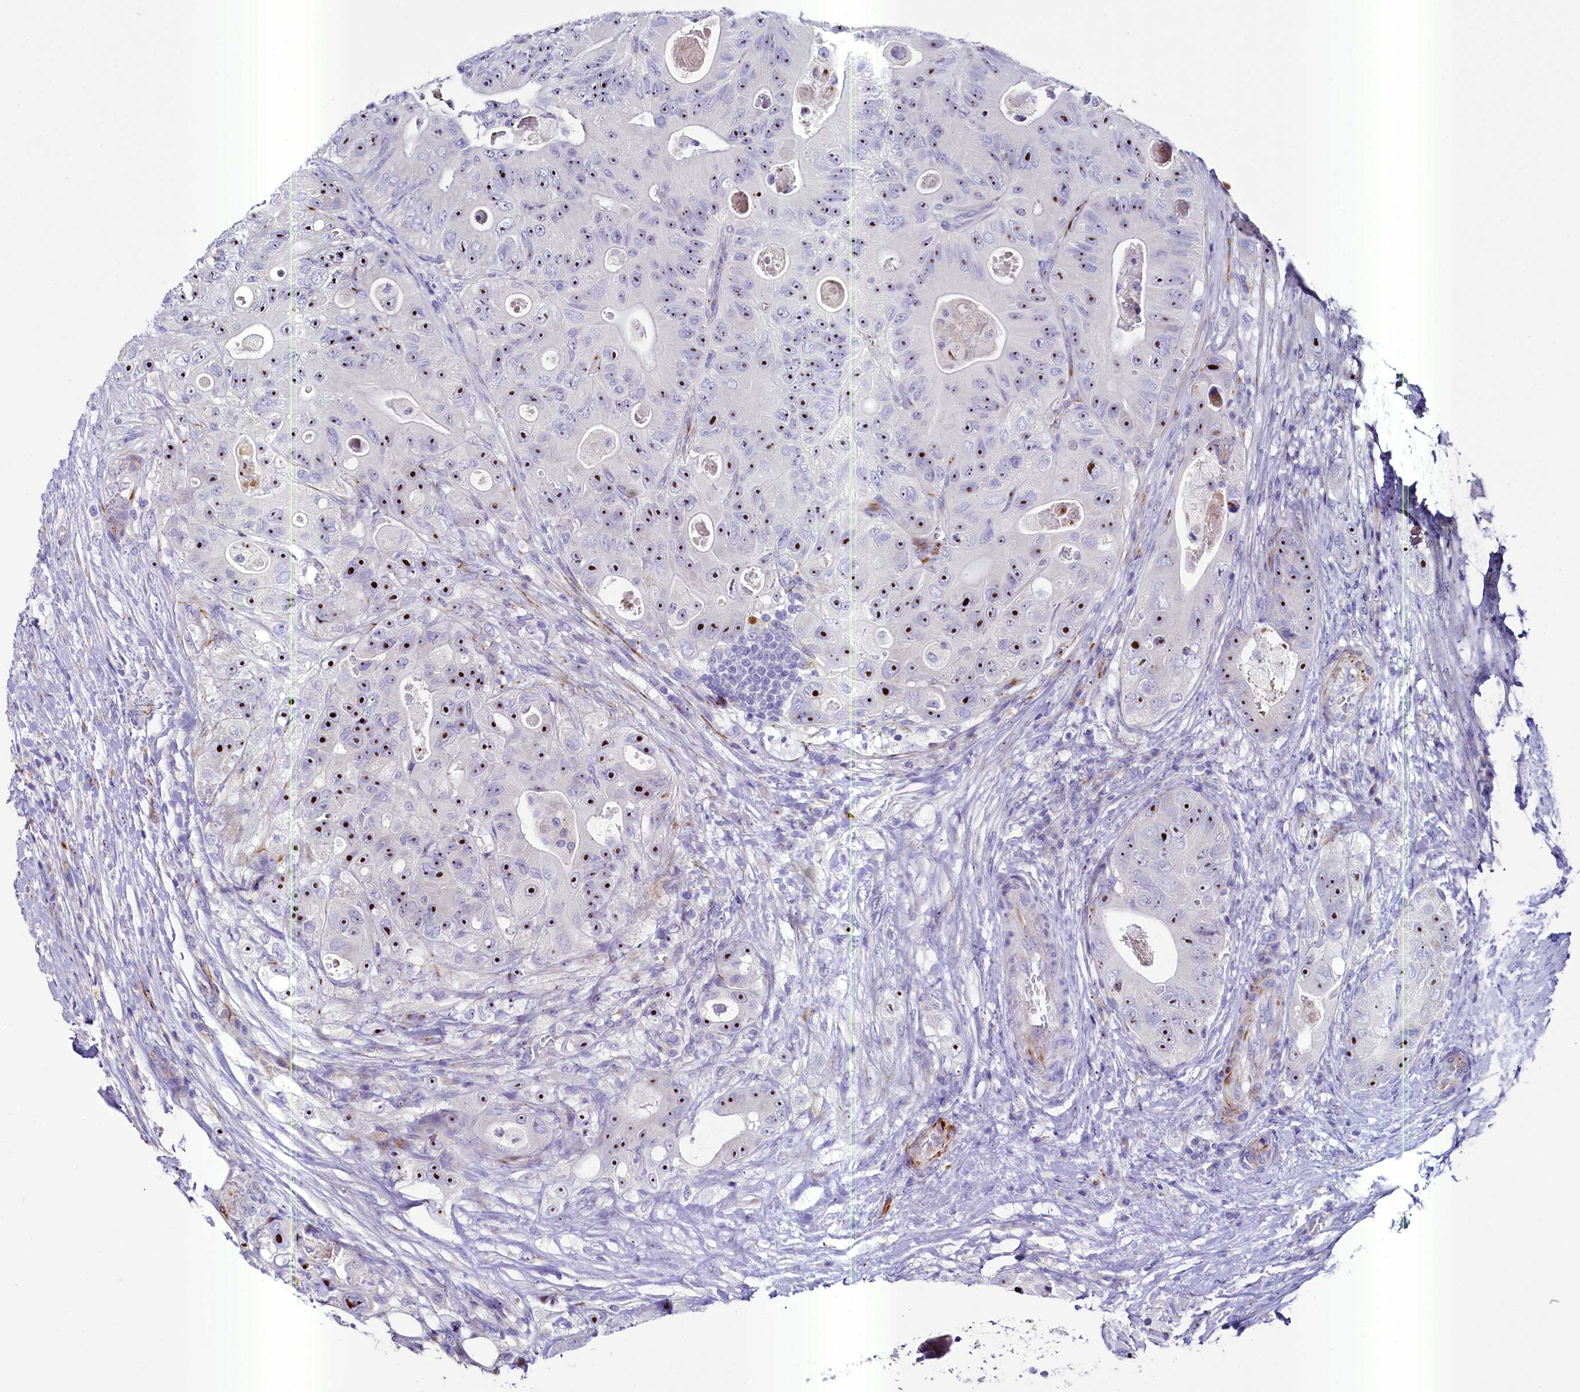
{"staining": {"intensity": "strong", "quantity": ">75%", "location": "nuclear"}, "tissue": "colorectal cancer", "cell_type": "Tumor cells", "image_type": "cancer", "snomed": [{"axis": "morphology", "description": "Adenocarcinoma, NOS"}, {"axis": "topography", "description": "Colon"}], "caption": "Strong nuclear positivity for a protein is present in approximately >75% of tumor cells of colorectal cancer (adenocarcinoma) using immunohistochemistry.", "gene": "SH3TC2", "patient": {"sex": "female", "age": 46}}